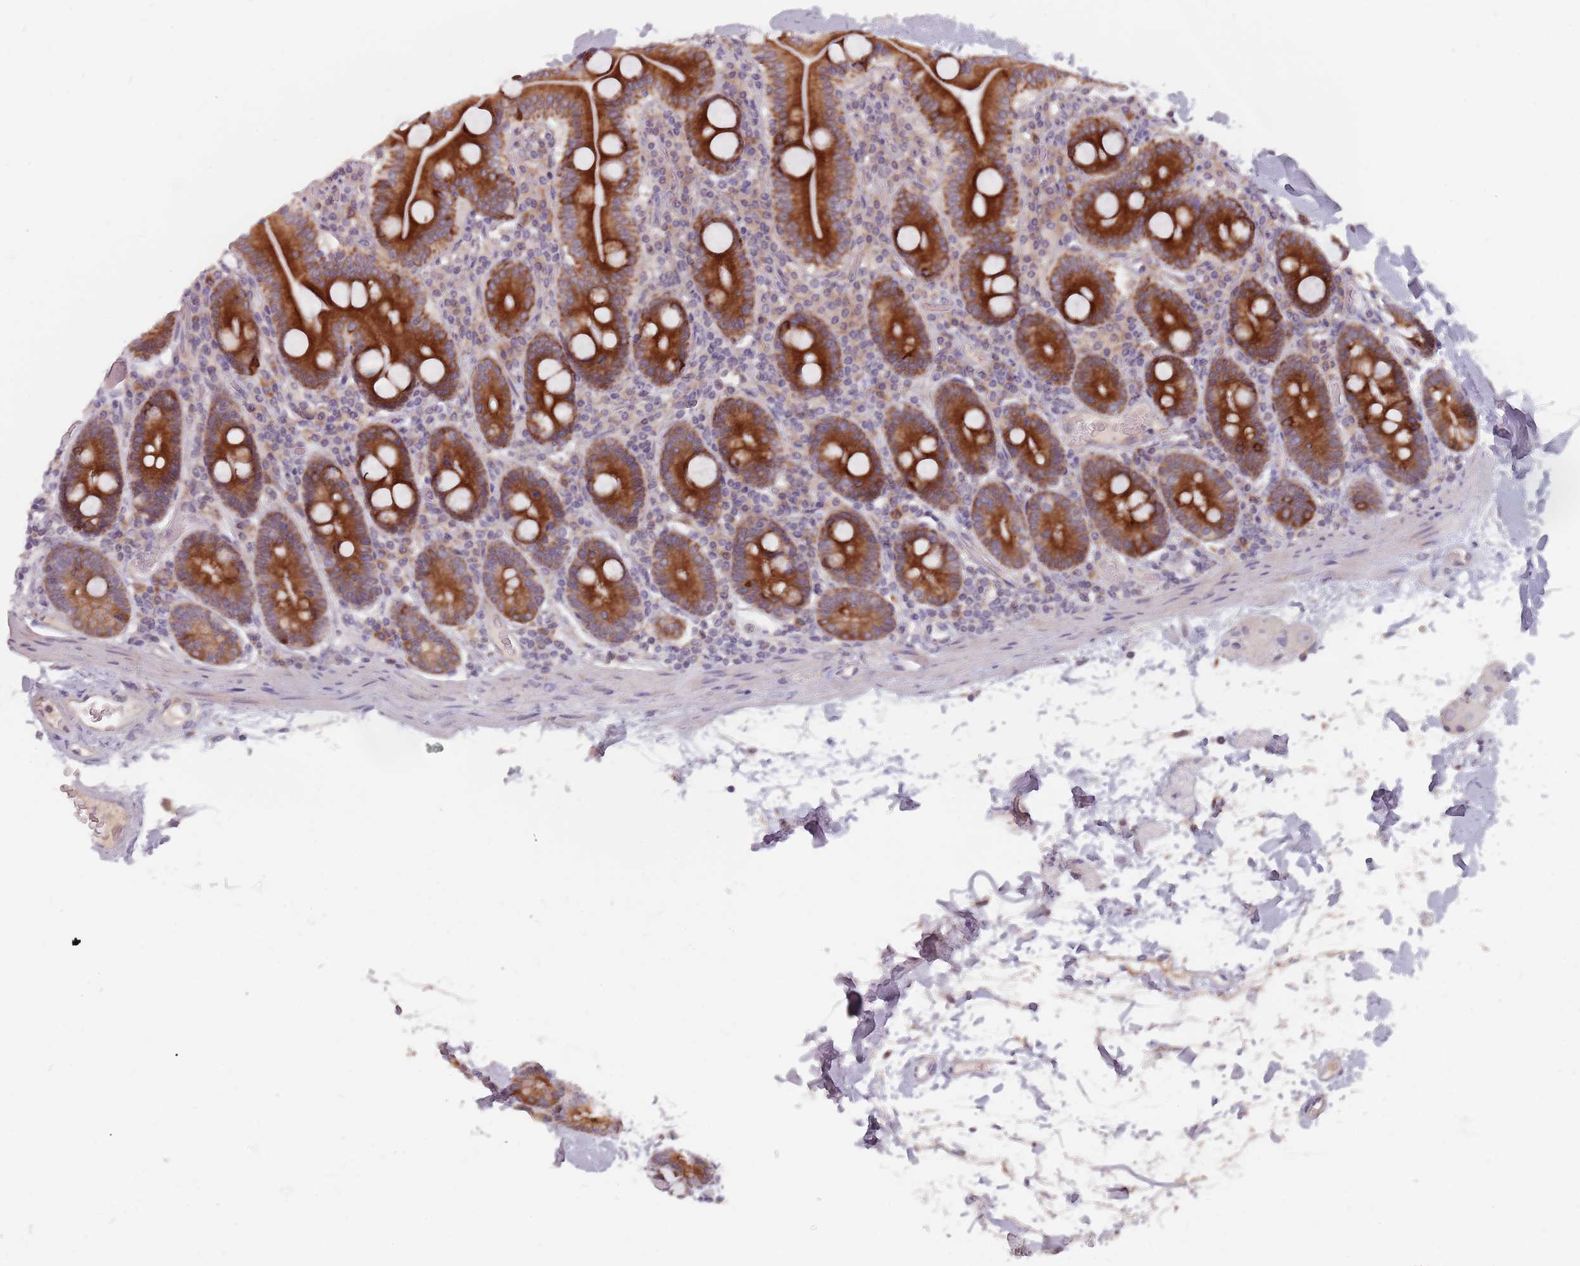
{"staining": {"intensity": "strong", "quantity": ">75%", "location": "cytoplasmic/membranous"}, "tissue": "duodenum", "cell_type": "Glandular cells", "image_type": "normal", "snomed": [{"axis": "morphology", "description": "Normal tissue, NOS"}, {"axis": "topography", "description": "Duodenum"}], "caption": "A brown stain labels strong cytoplasmic/membranous expression of a protein in glandular cells of unremarkable human duodenum. The protein of interest is shown in brown color, while the nuclei are stained blue.", "gene": "ADAL", "patient": {"sex": "male", "age": 55}}